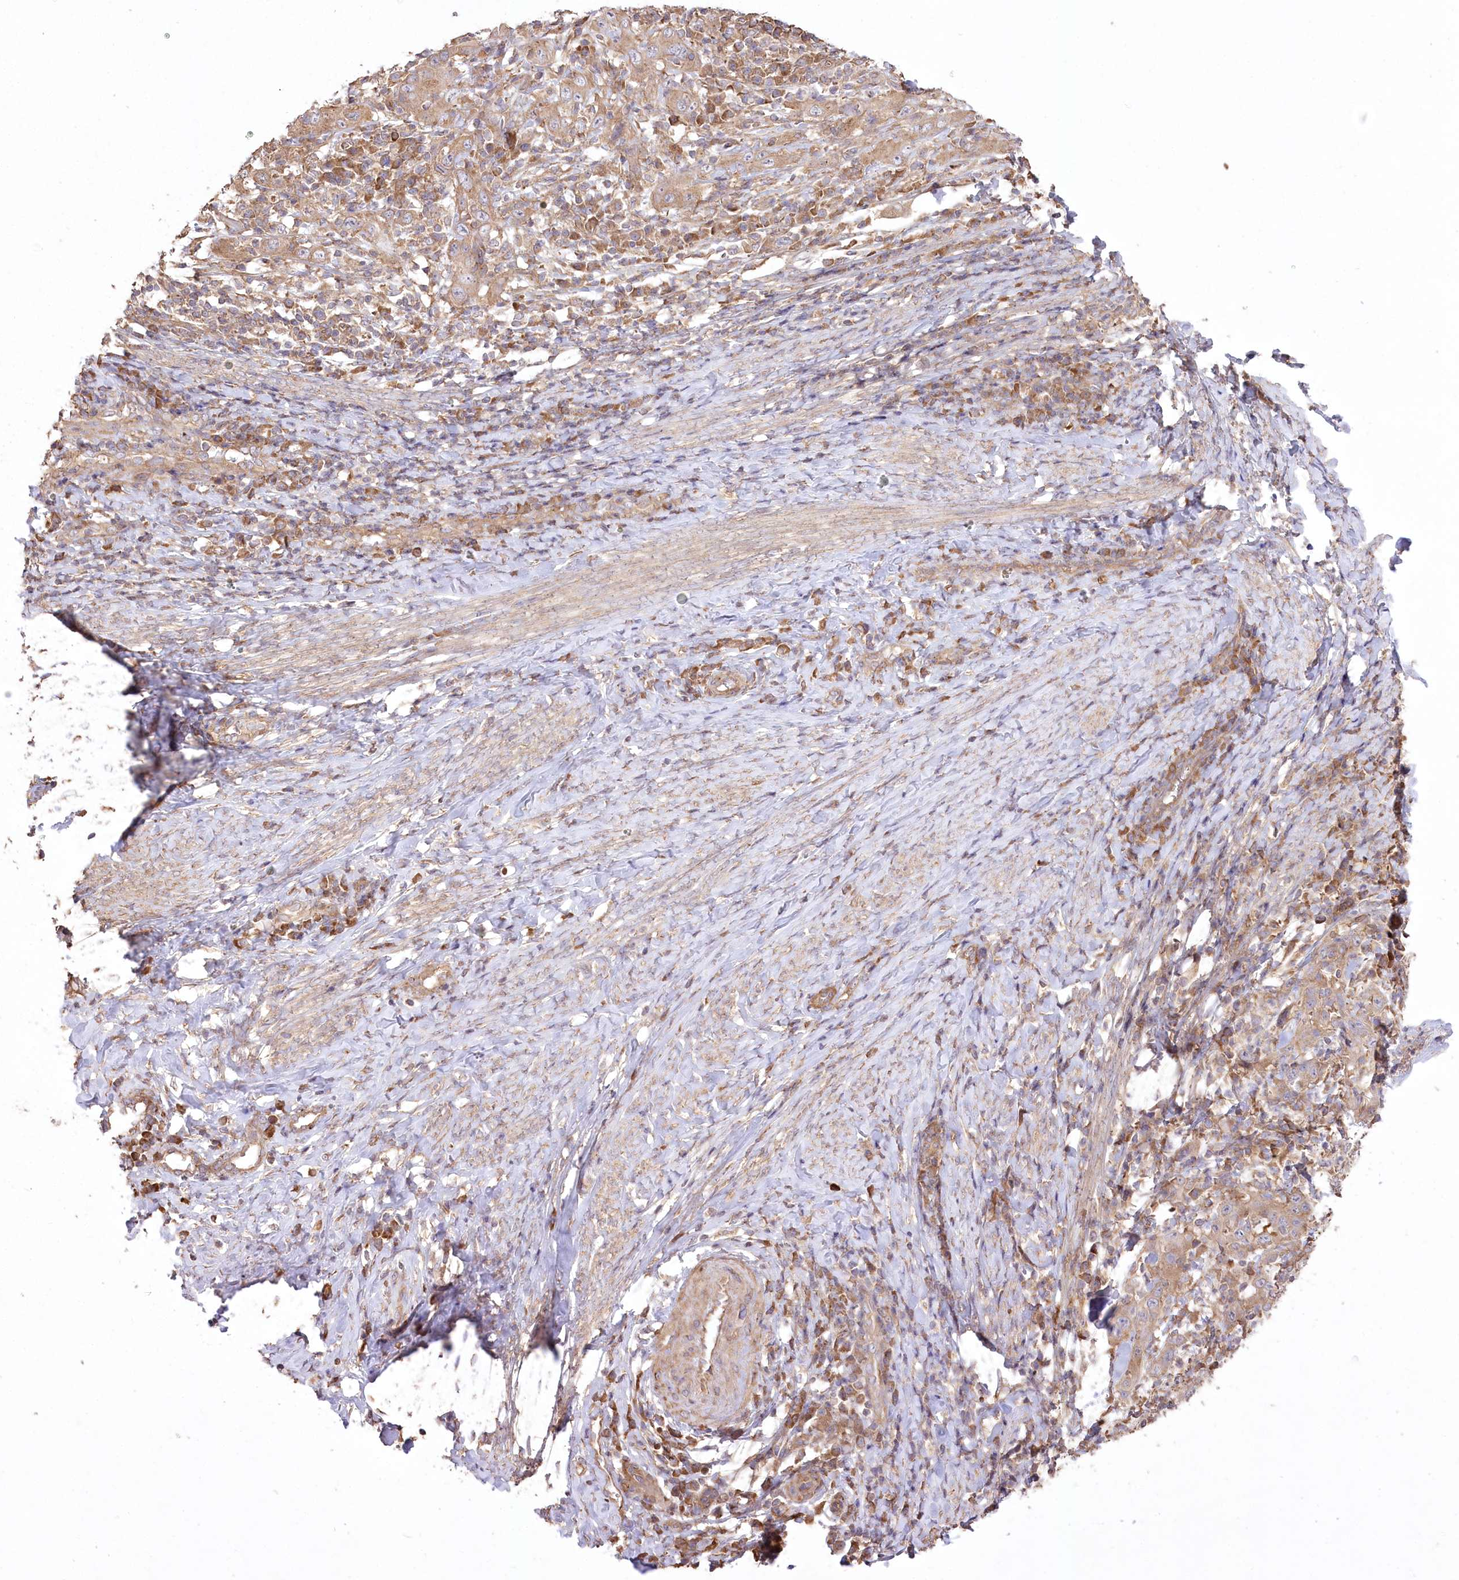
{"staining": {"intensity": "weak", "quantity": ">75%", "location": "cytoplasmic/membranous"}, "tissue": "cervical cancer", "cell_type": "Tumor cells", "image_type": "cancer", "snomed": [{"axis": "morphology", "description": "Squamous cell carcinoma, NOS"}, {"axis": "topography", "description": "Cervix"}], "caption": "Immunohistochemical staining of squamous cell carcinoma (cervical) demonstrates low levels of weak cytoplasmic/membranous staining in about >75% of tumor cells. Using DAB (brown) and hematoxylin (blue) stains, captured at high magnification using brightfield microscopy.", "gene": "PRSS53", "patient": {"sex": "female", "age": 46}}